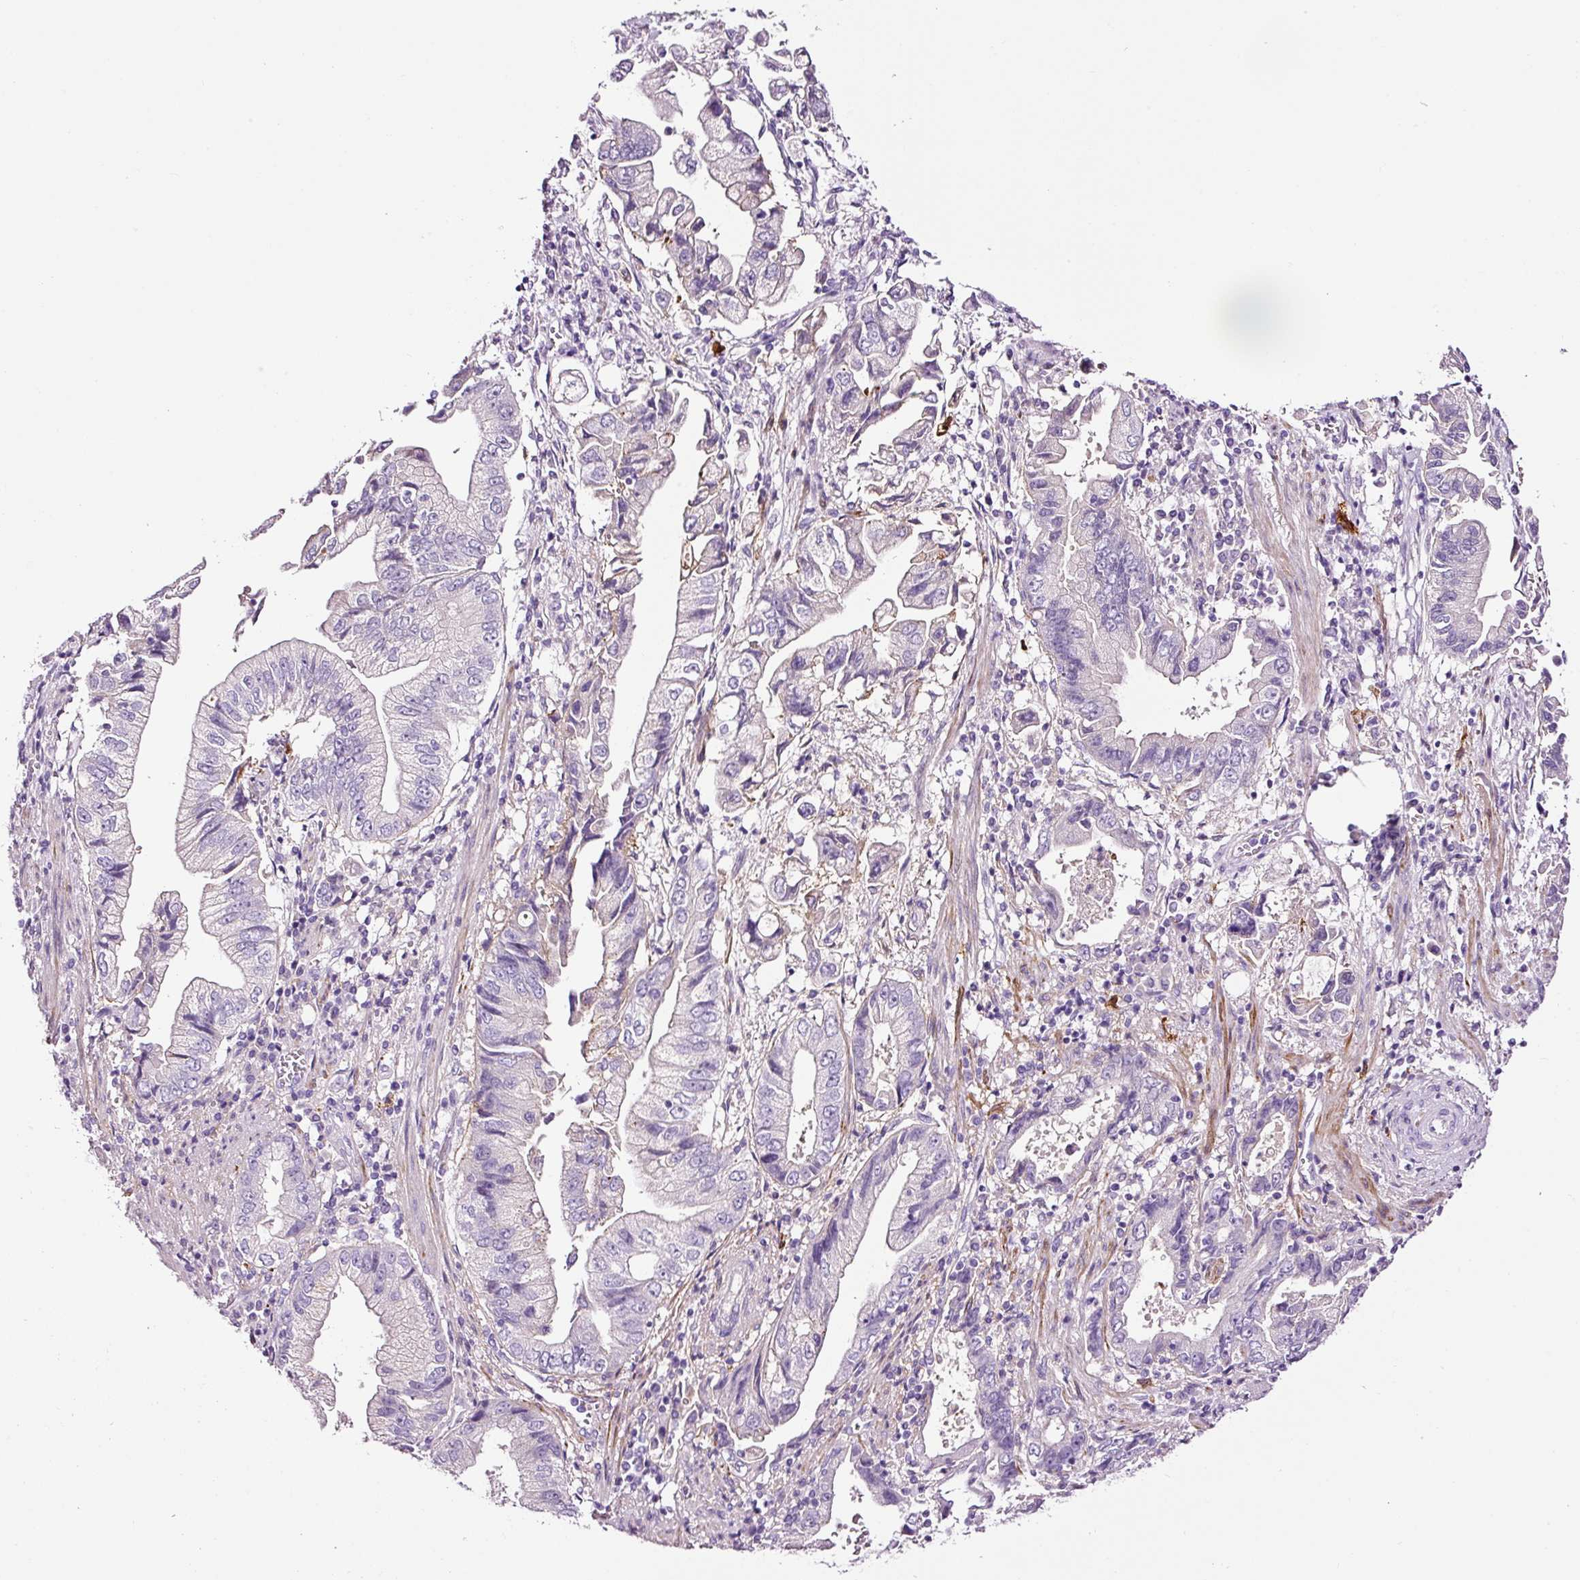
{"staining": {"intensity": "negative", "quantity": "none", "location": "none"}, "tissue": "stomach cancer", "cell_type": "Tumor cells", "image_type": "cancer", "snomed": [{"axis": "morphology", "description": "Adenocarcinoma, NOS"}, {"axis": "topography", "description": "Stomach"}], "caption": "There is no significant staining in tumor cells of stomach adenocarcinoma.", "gene": "PAM", "patient": {"sex": "male", "age": 62}}